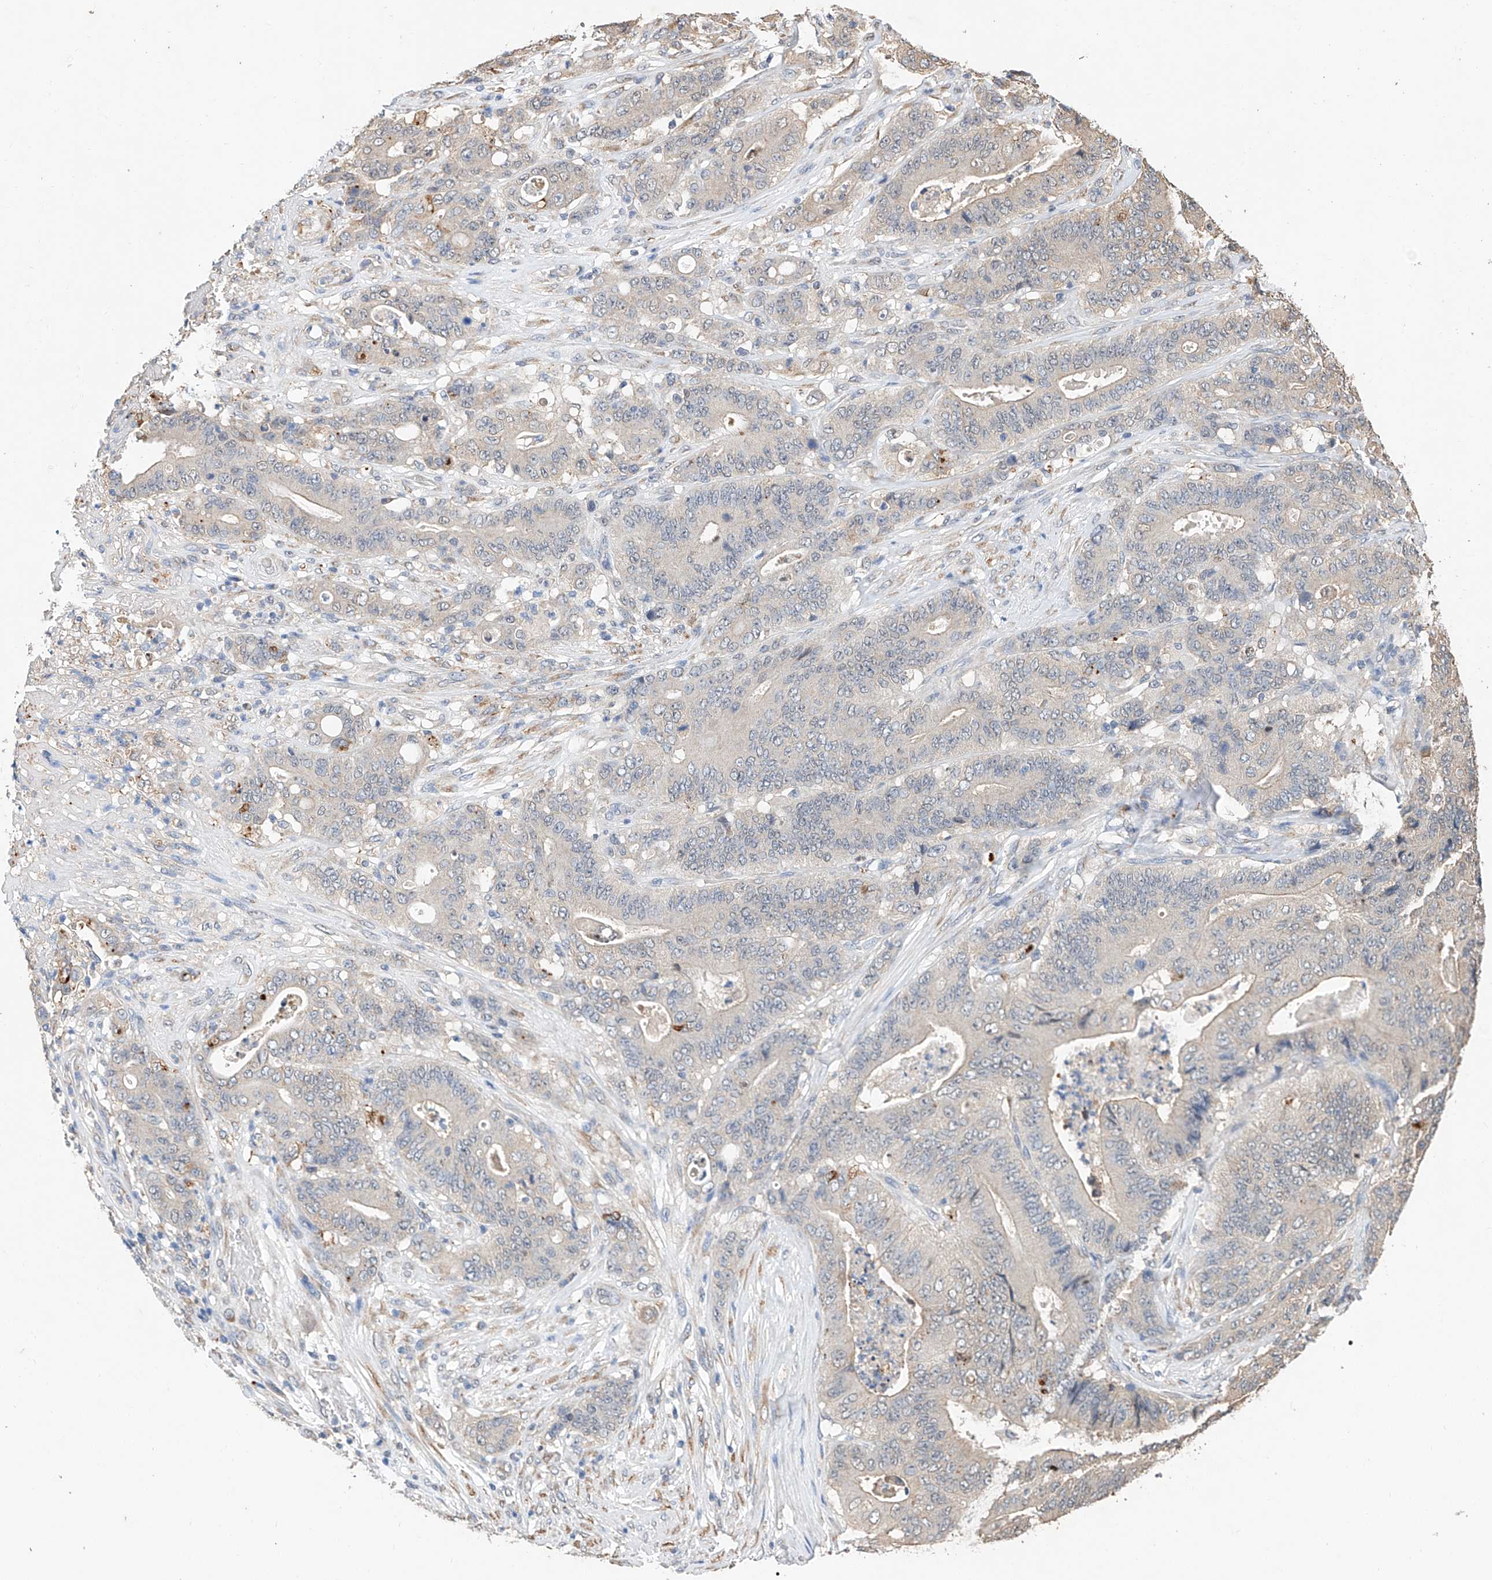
{"staining": {"intensity": "negative", "quantity": "none", "location": "none"}, "tissue": "stomach cancer", "cell_type": "Tumor cells", "image_type": "cancer", "snomed": [{"axis": "morphology", "description": "Adenocarcinoma, NOS"}, {"axis": "topography", "description": "Stomach"}], "caption": "There is no significant expression in tumor cells of stomach cancer (adenocarcinoma).", "gene": "CTDP1", "patient": {"sex": "female", "age": 73}}